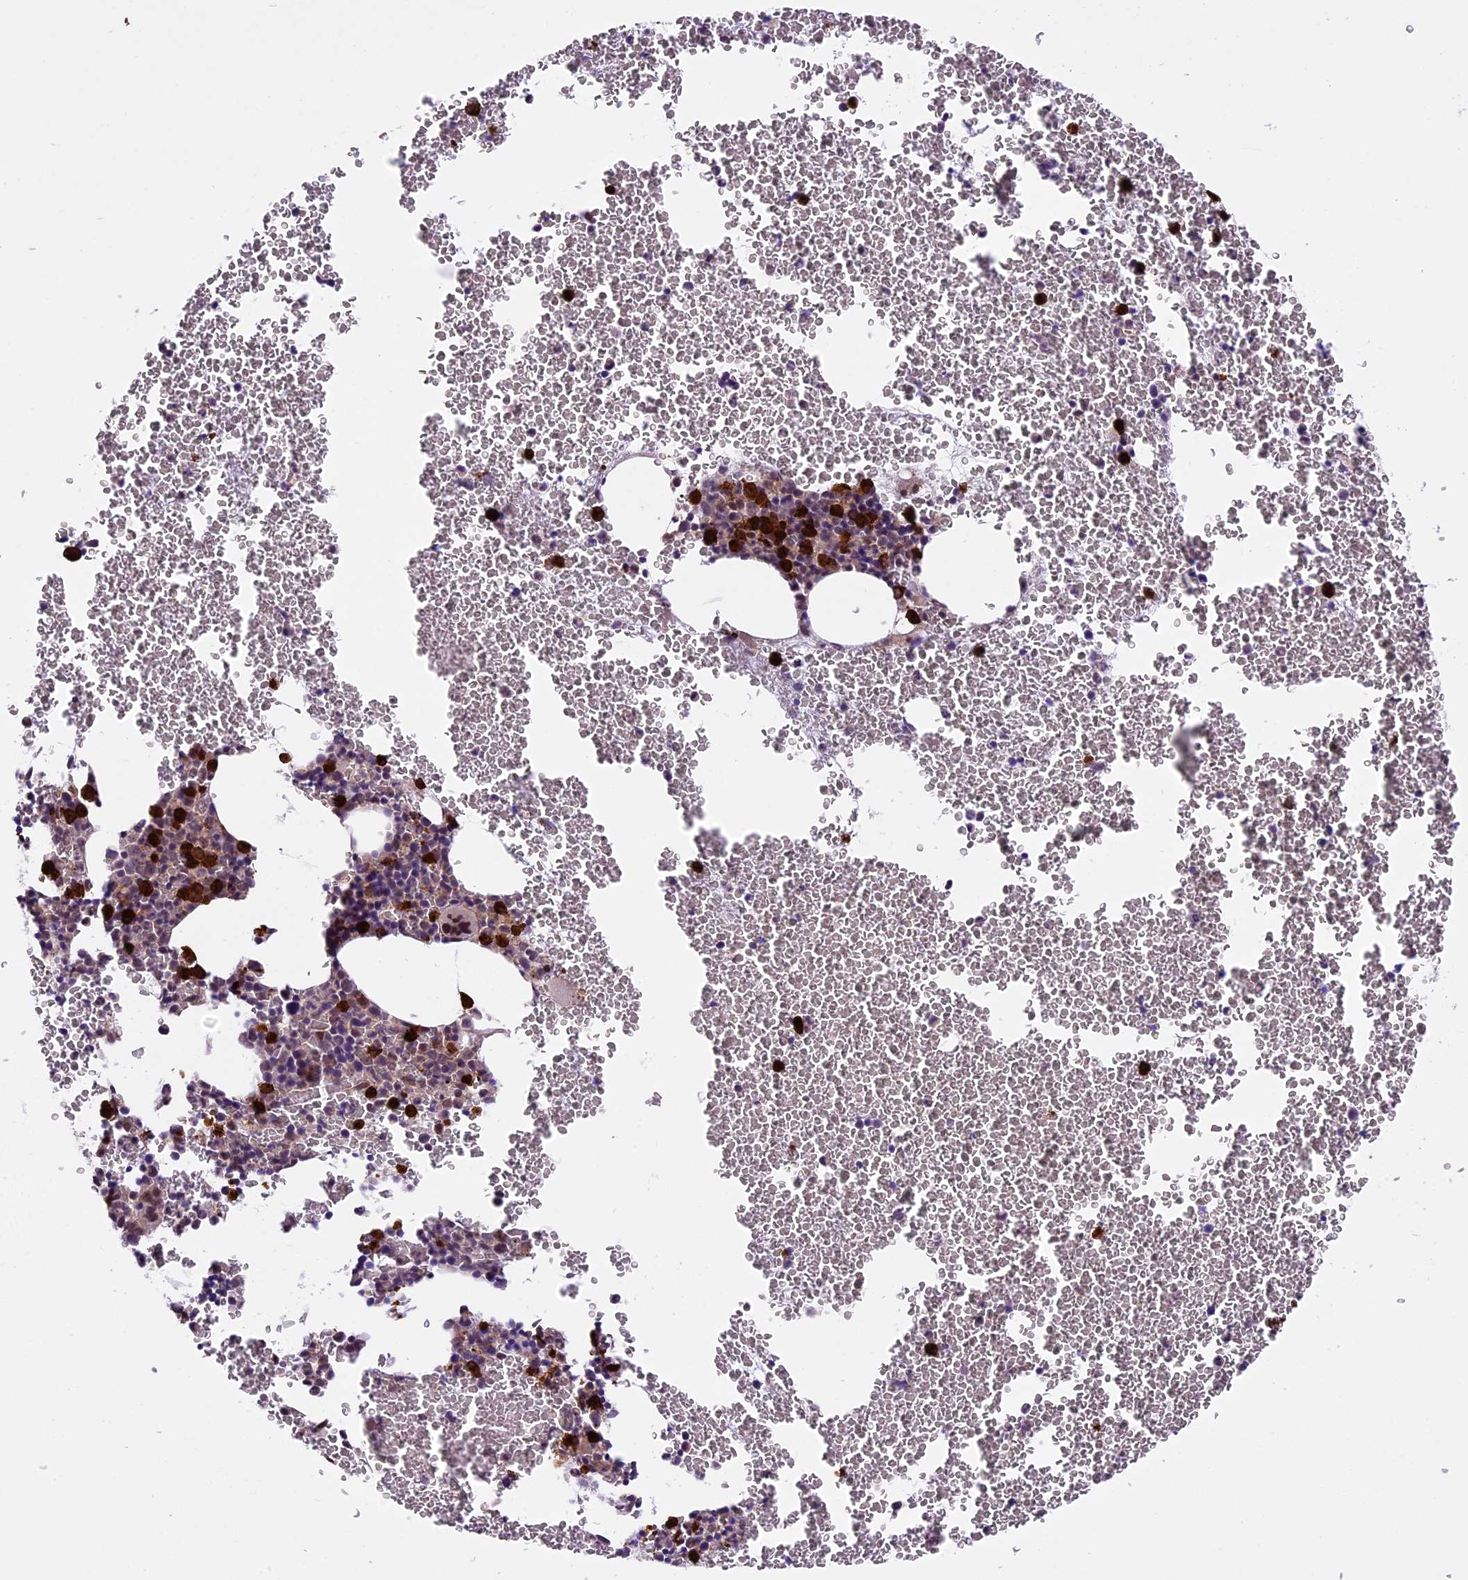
{"staining": {"intensity": "strong", "quantity": "<25%", "location": "cytoplasmic/membranous,nuclear"}, "tissue": "bone marrow", "cell_type": "Hematopoietic cells", "image_type": "normal", "snomed": [{"axis": "morphology", "description": "Normal tissue, NOS"}, {"axis": "topography", "description": "Bone marrow"}], "caption": "A brown stain labels strong cytoplasmic/membranous,nuclear staining of a protein in hematopoietic cells of normal bone marrow. (DAB IHC, brown staining for protein, blue staining for nuclei).", "gene": "SPRED1", "patient": {"sex": "male", "age": 75}}